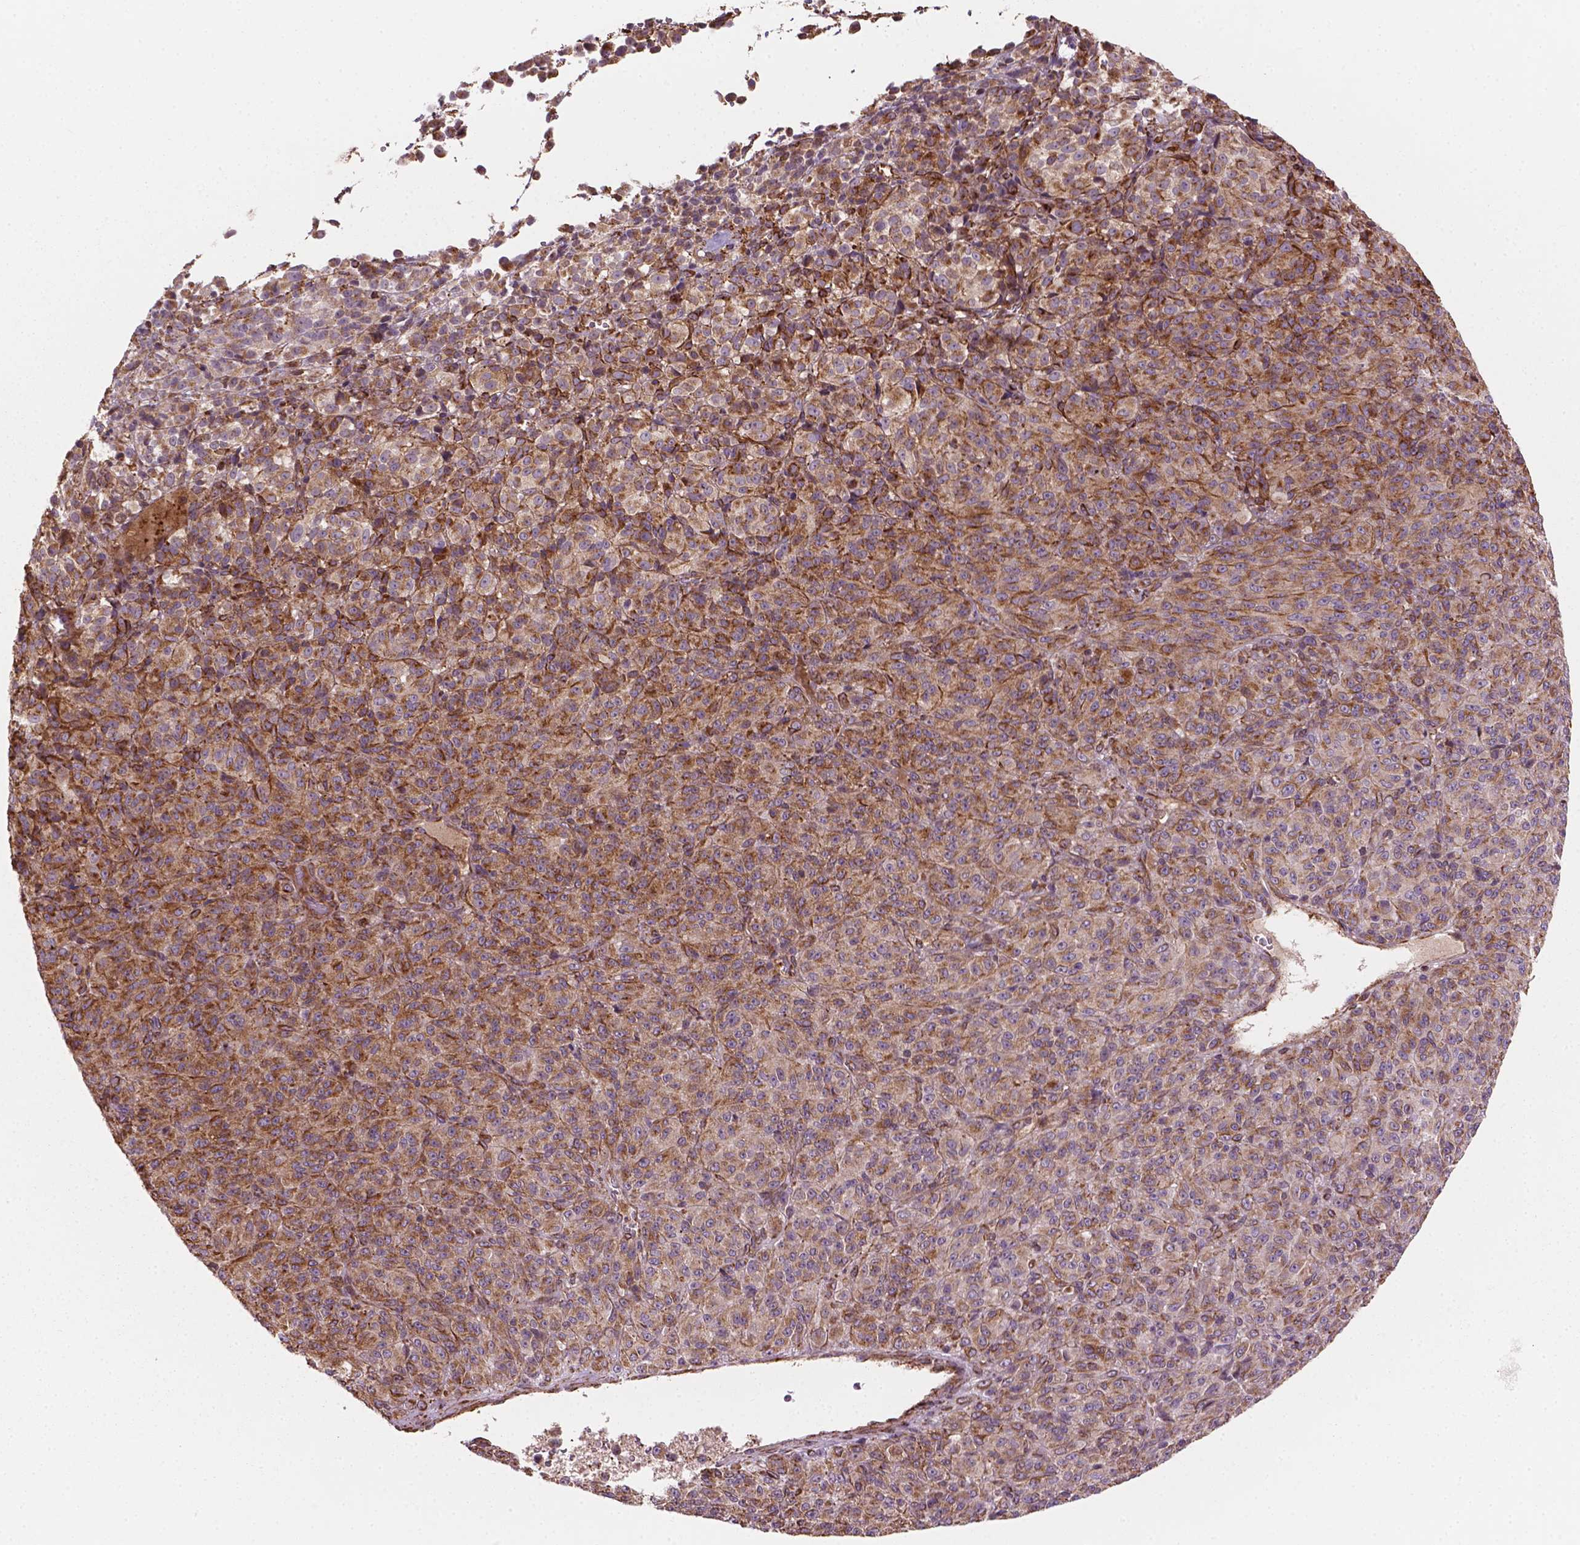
{"staining": {"intensity": "weak", "quantity": ">75%", "location": "cytoplasmic/membranous"}, "tissue": "melanoma", "cell_type": "Tumor cells", "image_type": "cancer", "snomed": [{"axis": "morphology", "description": "Malignant melanoma, Metastatic site"}, {"axis": "topography", "description": "Brain"}], "caption": "Brown immunohistochemical staining in human melanoma exhibits weak cytoplasmic/membranous expression in about >75% of tumor cells.", "gene": "HS3ST3A1", "patient": {"sex": "female", "age": 56}}